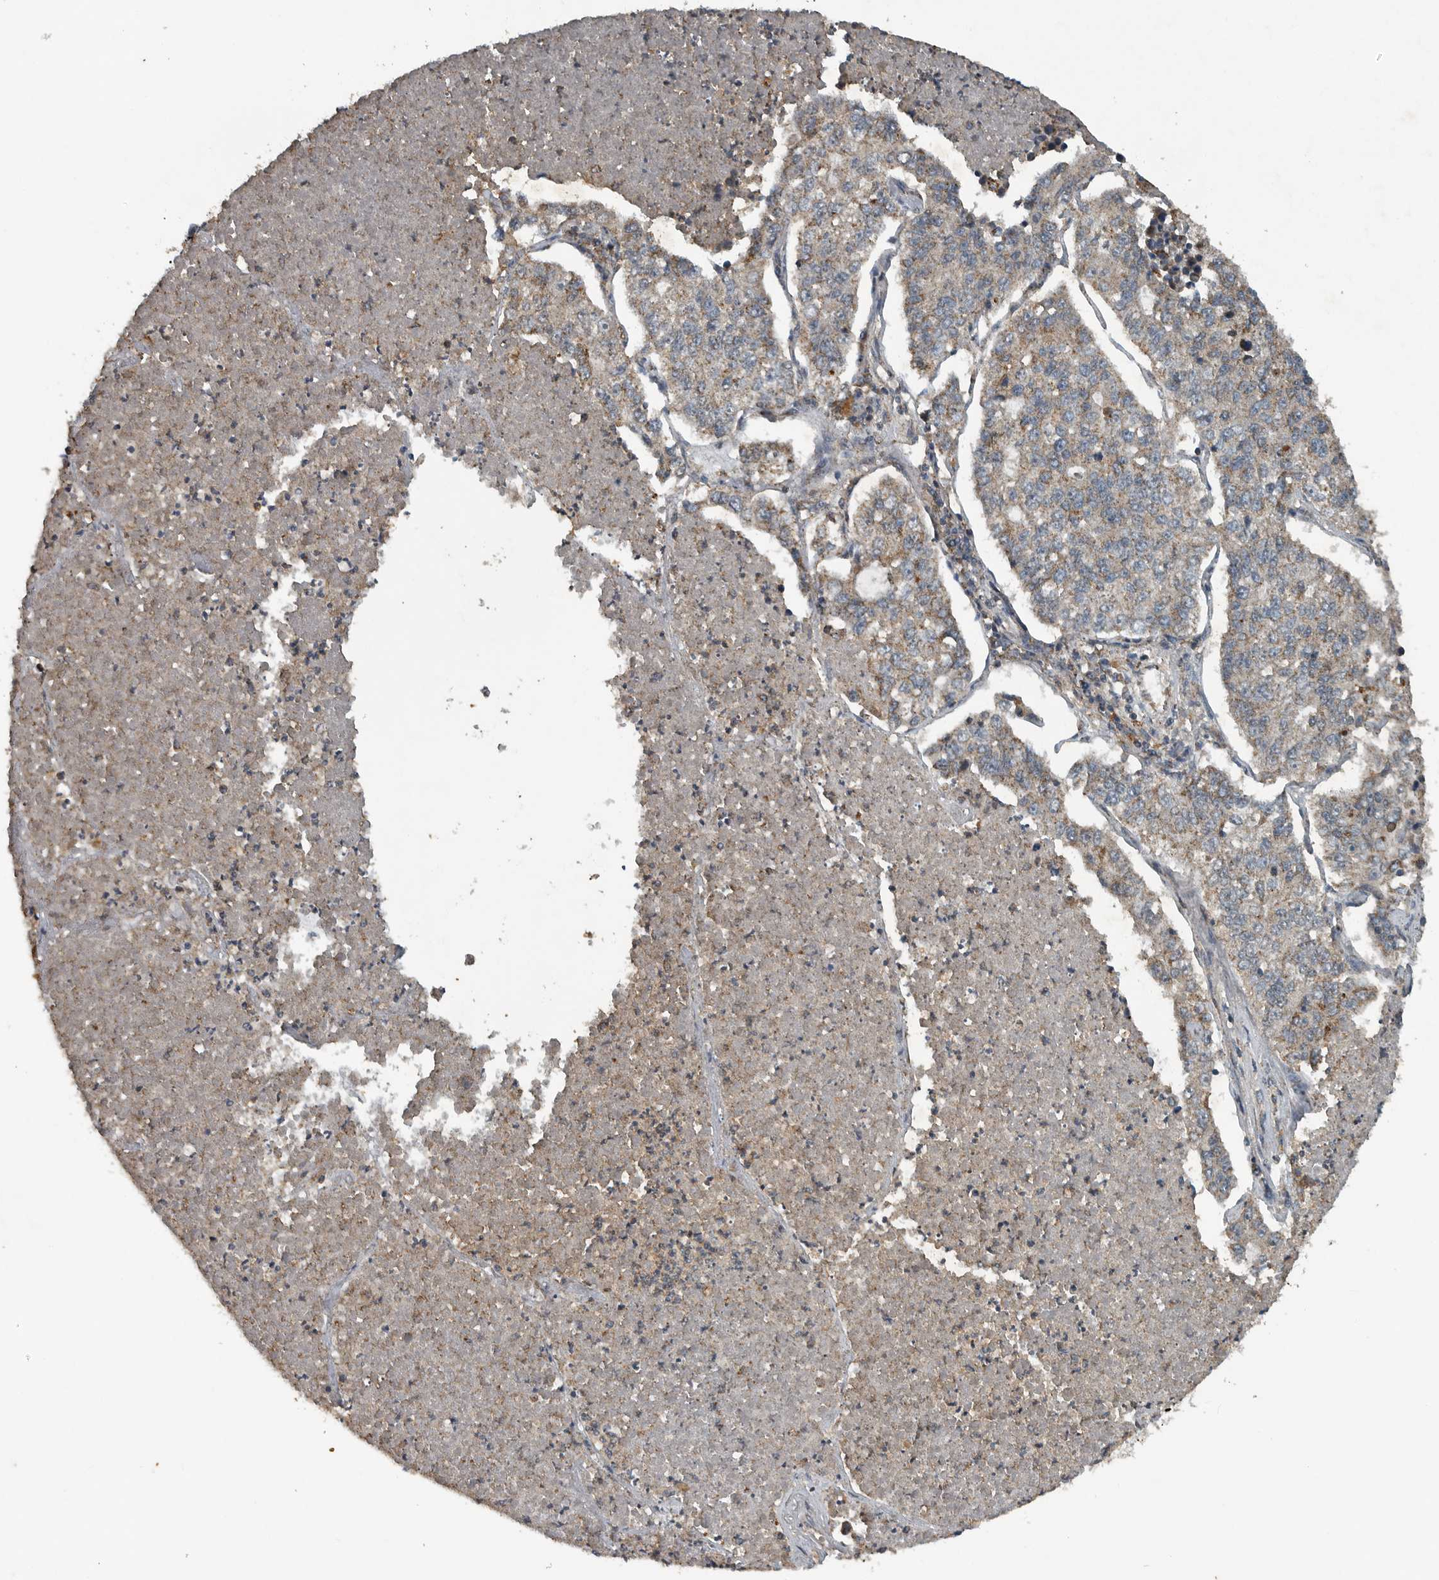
{"staining": {"intensity": "weak", "quantity": ">75%", "location": "cytoplasmic/membranous"}, "tissue": "lung cancer", "cell_type": "Tumor cells", "image_type": "cancer", "snomed": [{"axis": "morphology", "description": "Adenocarcinoma, NOS"}, {"axis": "topography", "description": "Lung"}], "caption": "Brown immunohistochemical staining in lung adenocarcinoma shows weak cytoplasmic/membranous positivity in about >75% of tumor cells.", "gene": "IL6ST", "patient": {"sex": "male", "age": 49}}